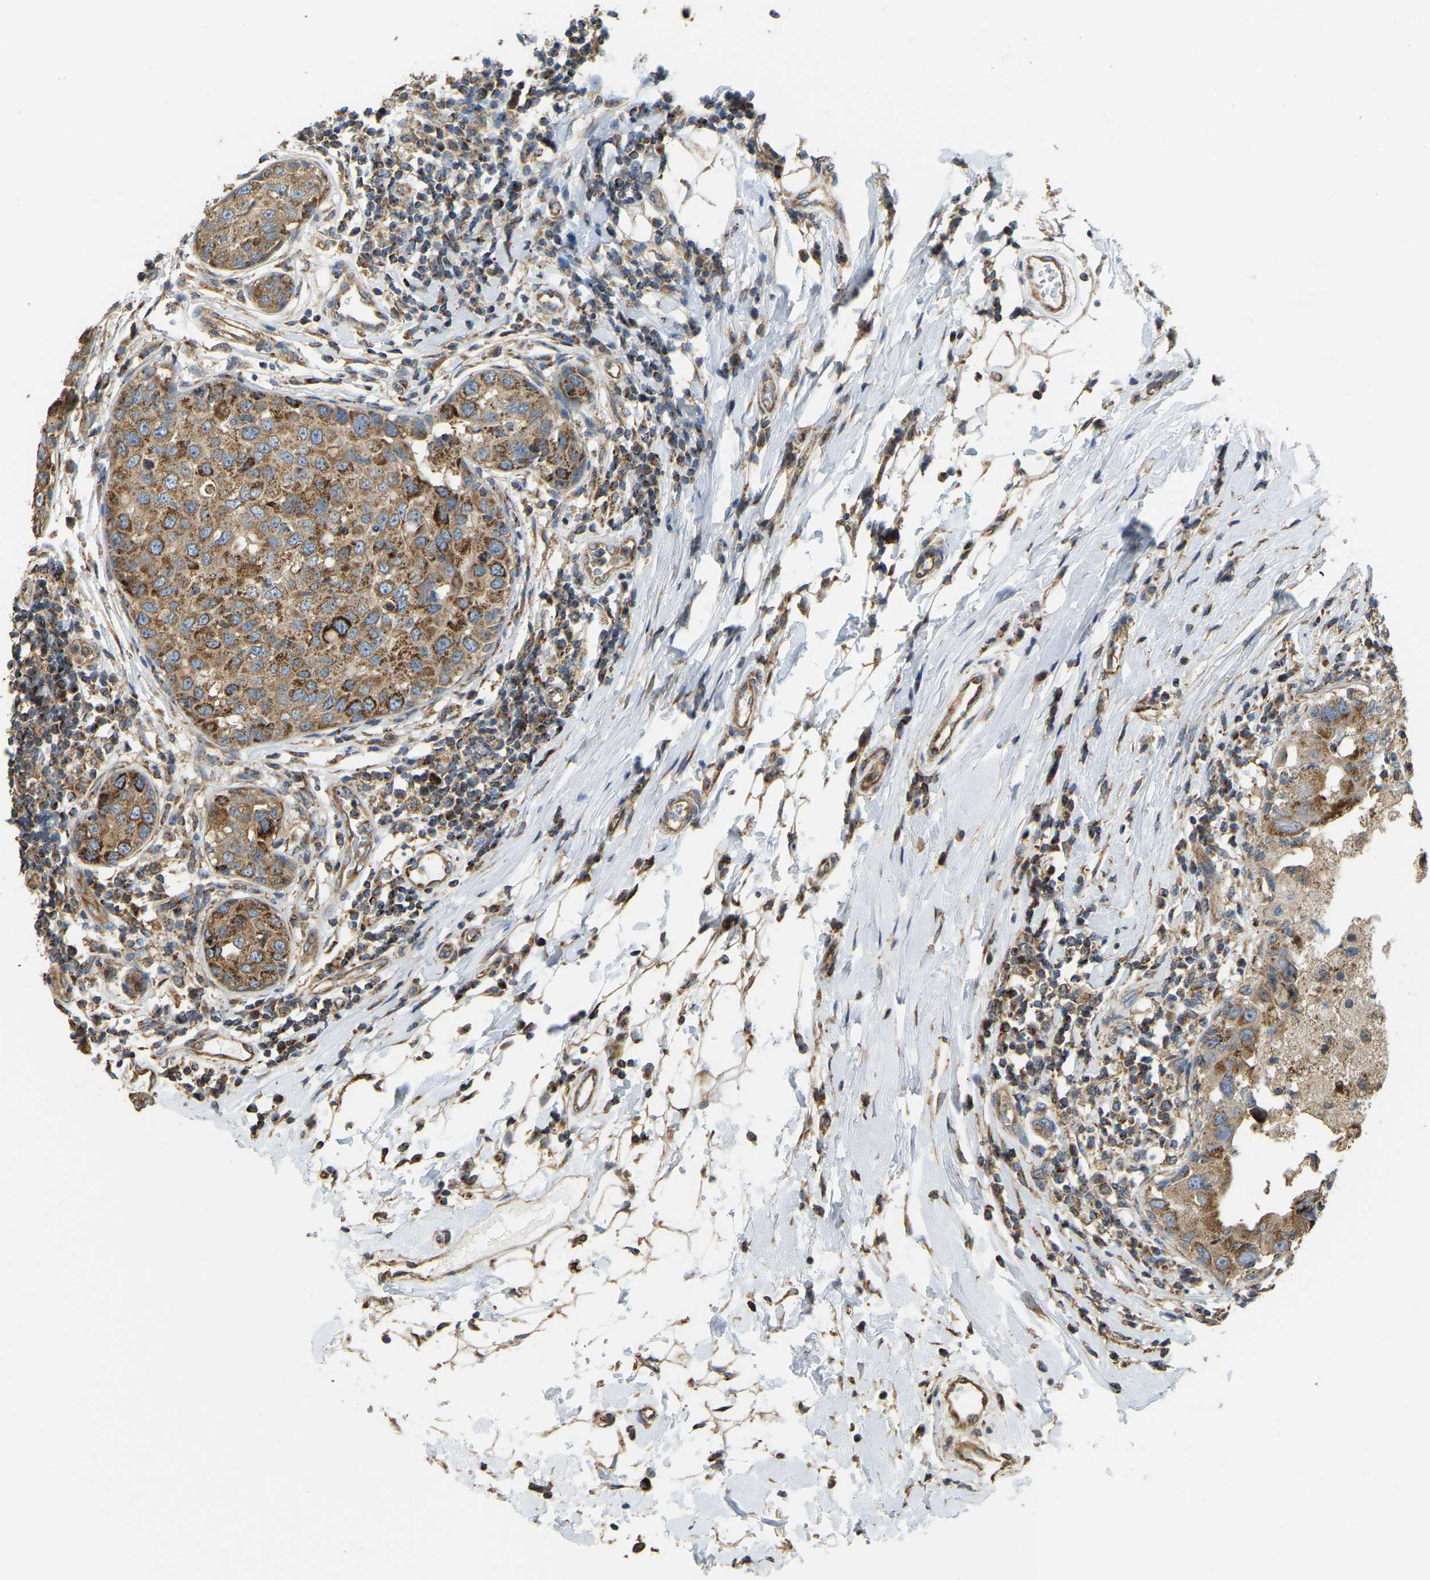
{"staining": {"intensity": "moderate", "quantity": ">75%", "location": "cytoplasmic/membranous"}, "tissue": "breast cancer", "cell_type": "Tumor cells", "image_type": "cancer", "snomed": [{"axis": "morphology", "description": "Duct carcinoma"}, {"axis": "topography", "description": "Breast"}], "caption": "Protein expression analysis of invasive ductal carcinoma (breast) shows moderate cytoplasmic/membranous positivity in approximately >75% of tumor cells.", "gene": "PSMD7", "patient": {"sex": "female", "age": 27}}